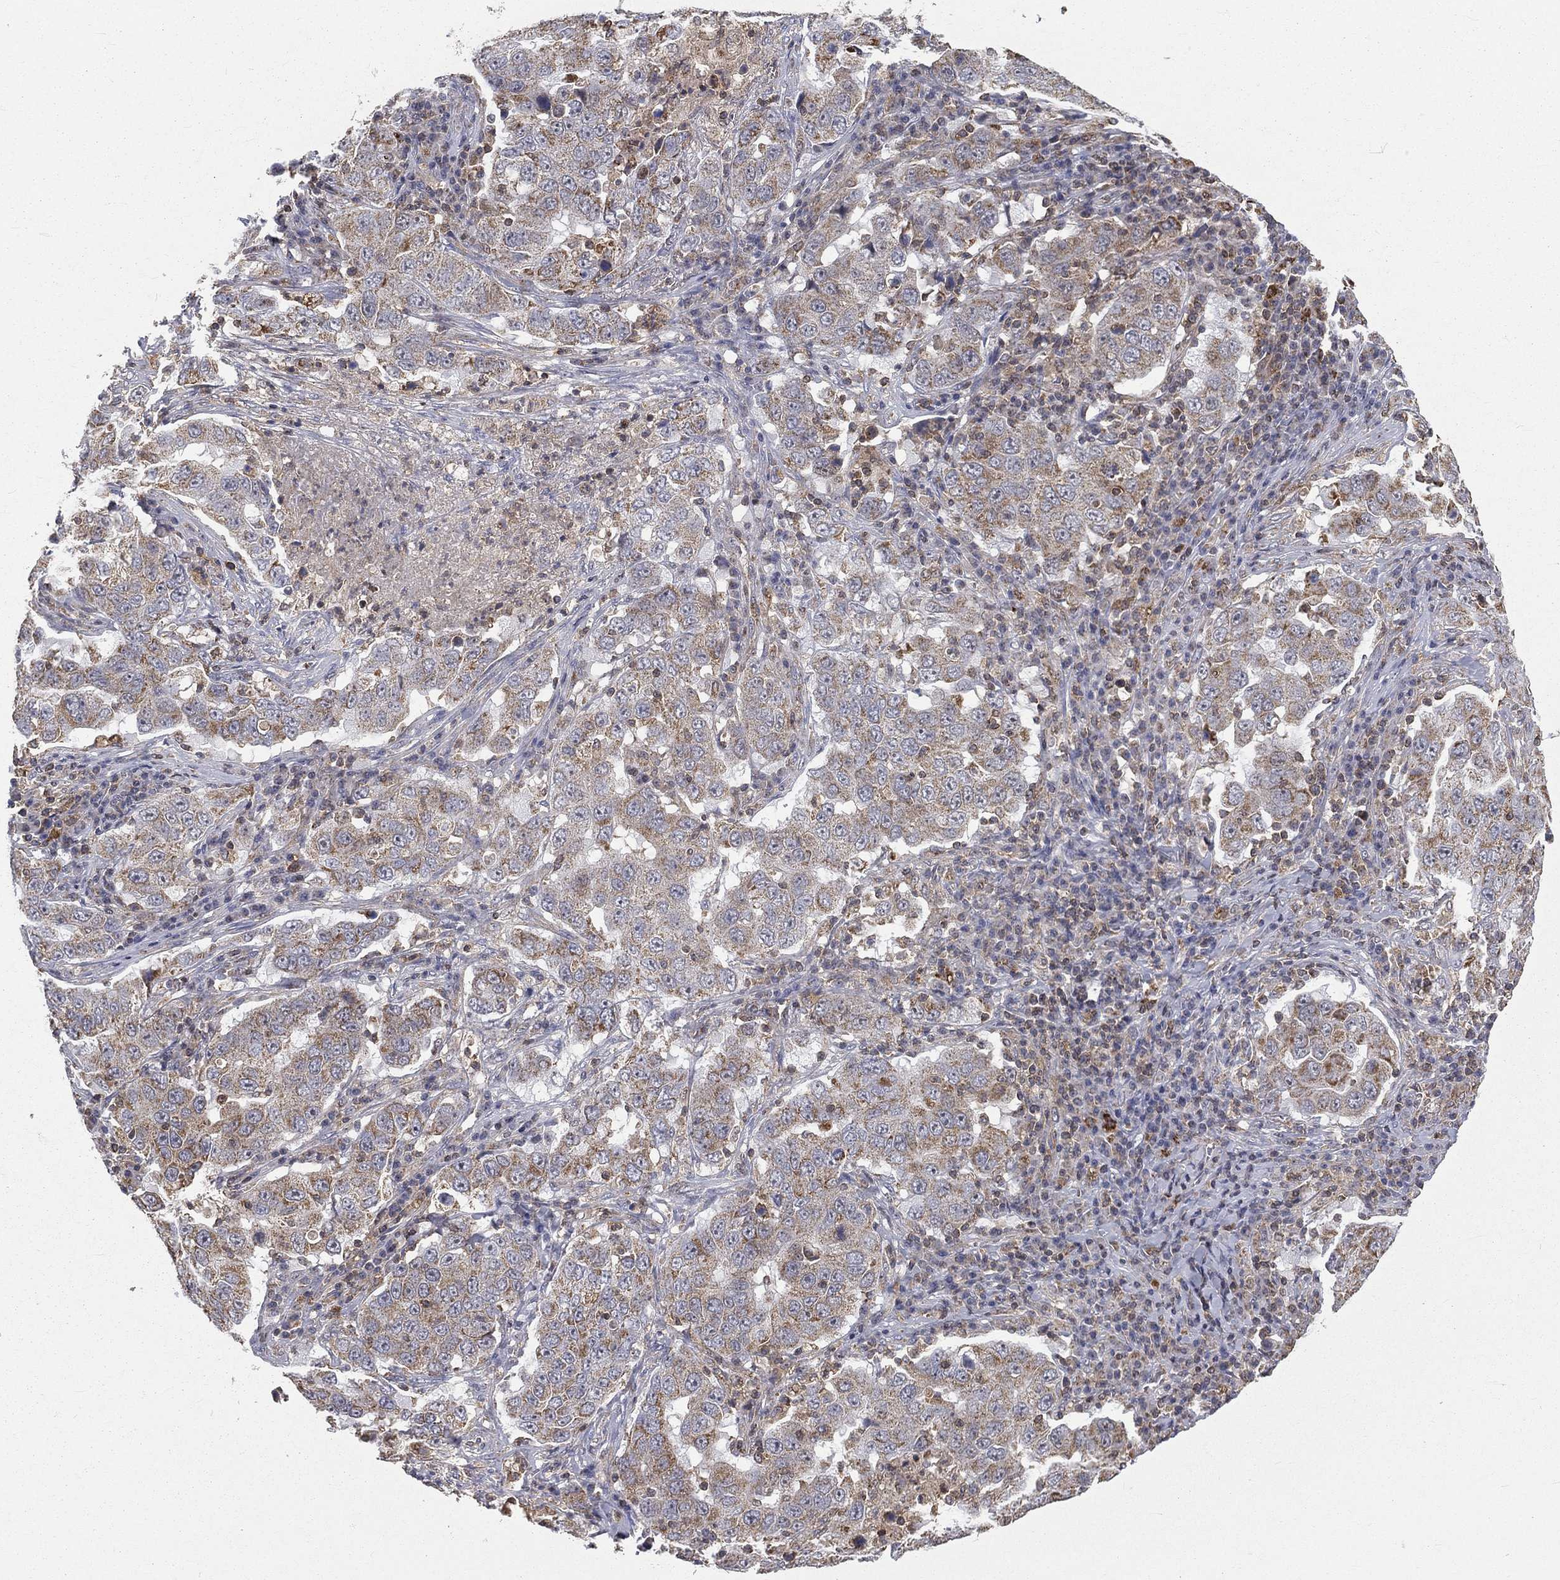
{"staining": {"intensity": "moderate", "quantity": "25%-75%", "location": "cytoplasmic/membranous"}, "tissue": "lung cancer", "cell_type": "Tumor cells", "image_type": "cancer", "snomed": [{"axis": "morphology", "description": "Adenocarcinoma, NOS"}, {"axis": "topography", "description": "Lung"}], "caption": "Tumor cells show moderate cytoplasmic/membranous staining in about 25%-75% of cells in lung cancer.", "gene": "RIN3", "patient": {"sex": "male", "age": 73}}